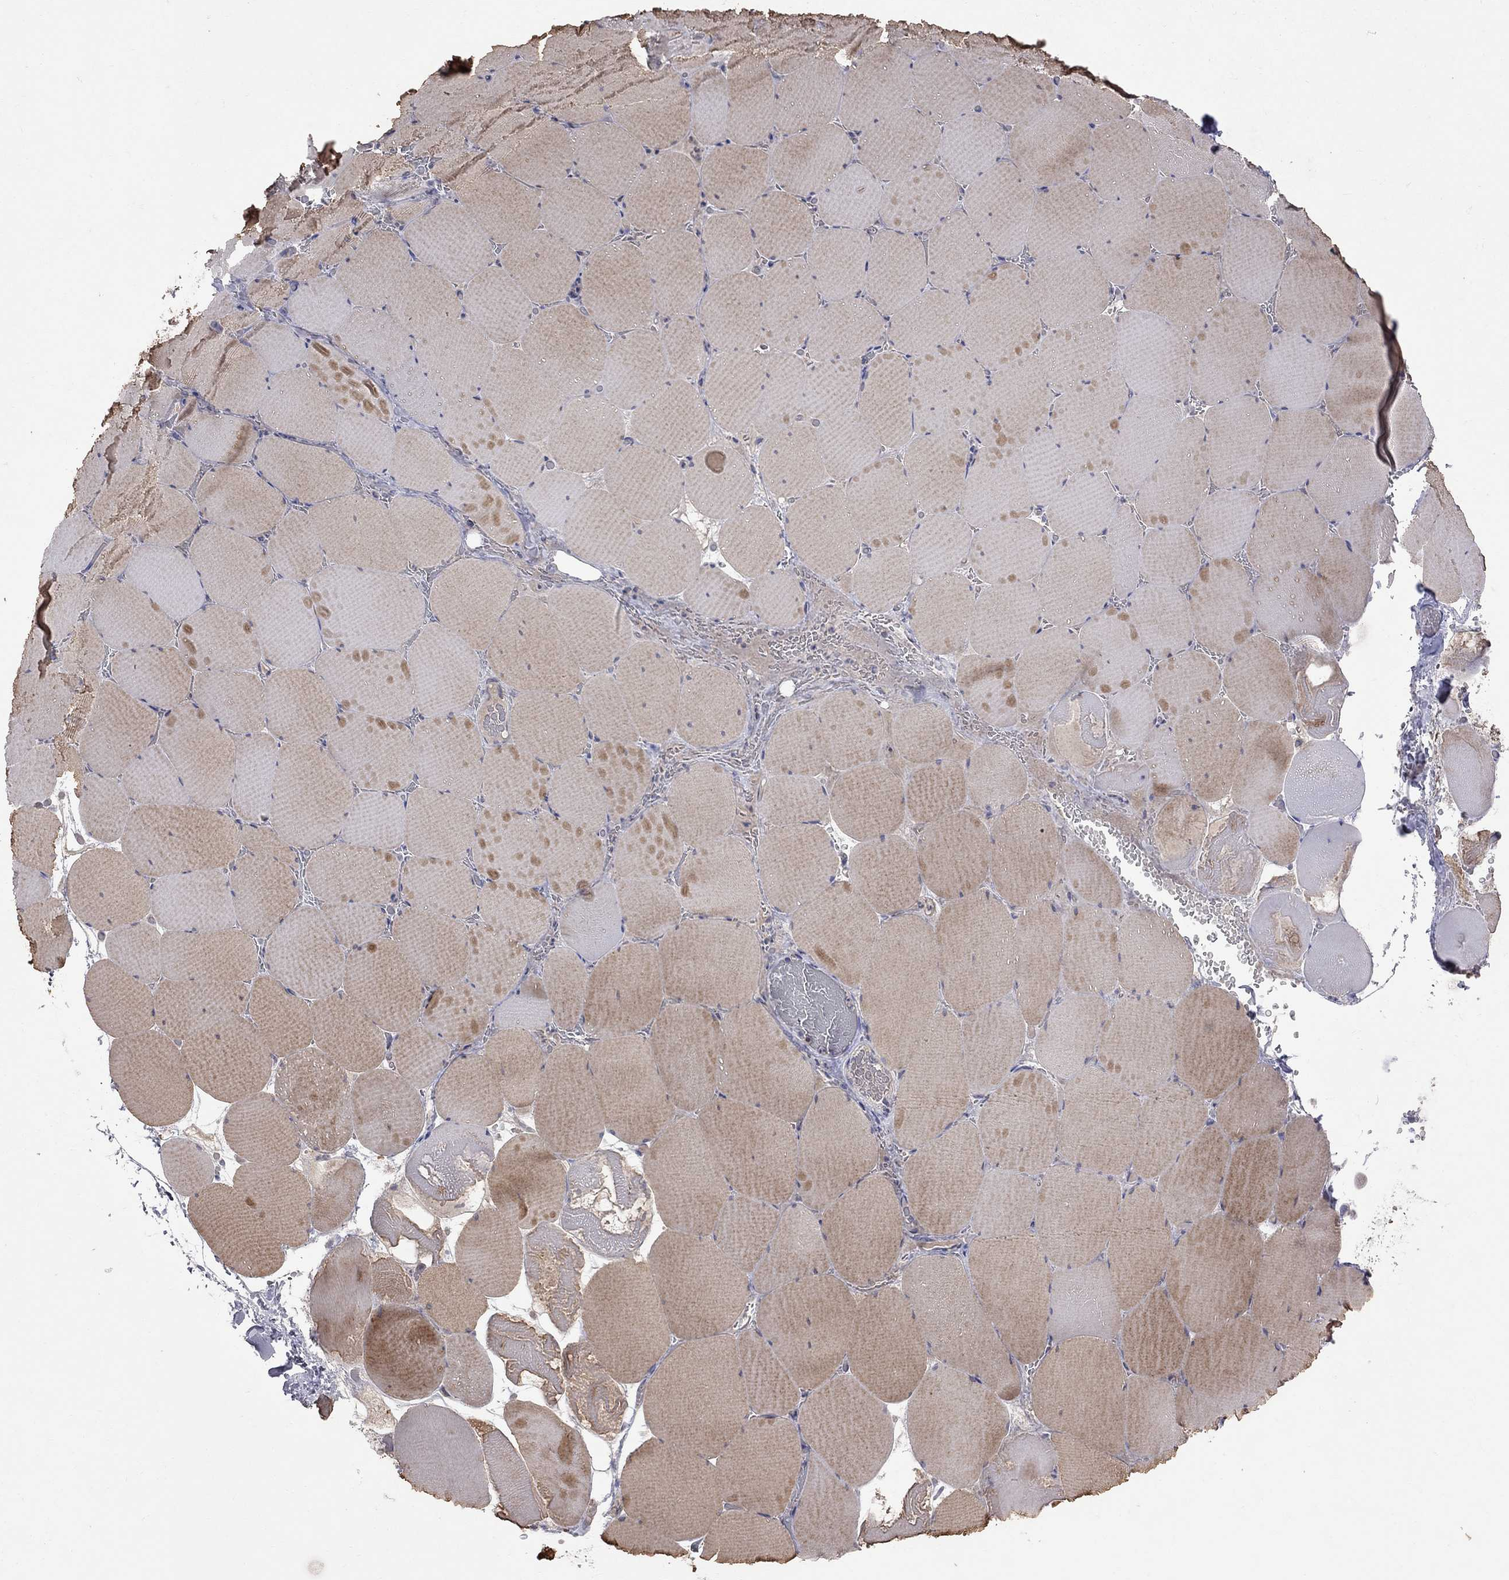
{"staining": {"intensity": "moderate", "quantity": "25%-75%", "location": "cytoplasmic/membranous"}, "tissue": "skeletal muscle", "cell_type": "Myocytes", "image_type": "normal", "snomed": [{"axis": "morphology", "description": "Normal tissue, NOS"}, {"axis": "morphology", "description": "Malignant melanoma, Metastatic site"}, {"axis": "topography", "description": "Skeletal muscle"}], "caption": "The photomicrograph reveals immunohistochemical staining of benign skeletal muscle. There is moderate cytoplasmic/membranous positivity is seen in approximately 25%-75% of myocytes. (Brightfield microscopy of DAB IHC at high magnification).", "gene": "ABI3", "patient": {"sex": "male", "age": 50}}